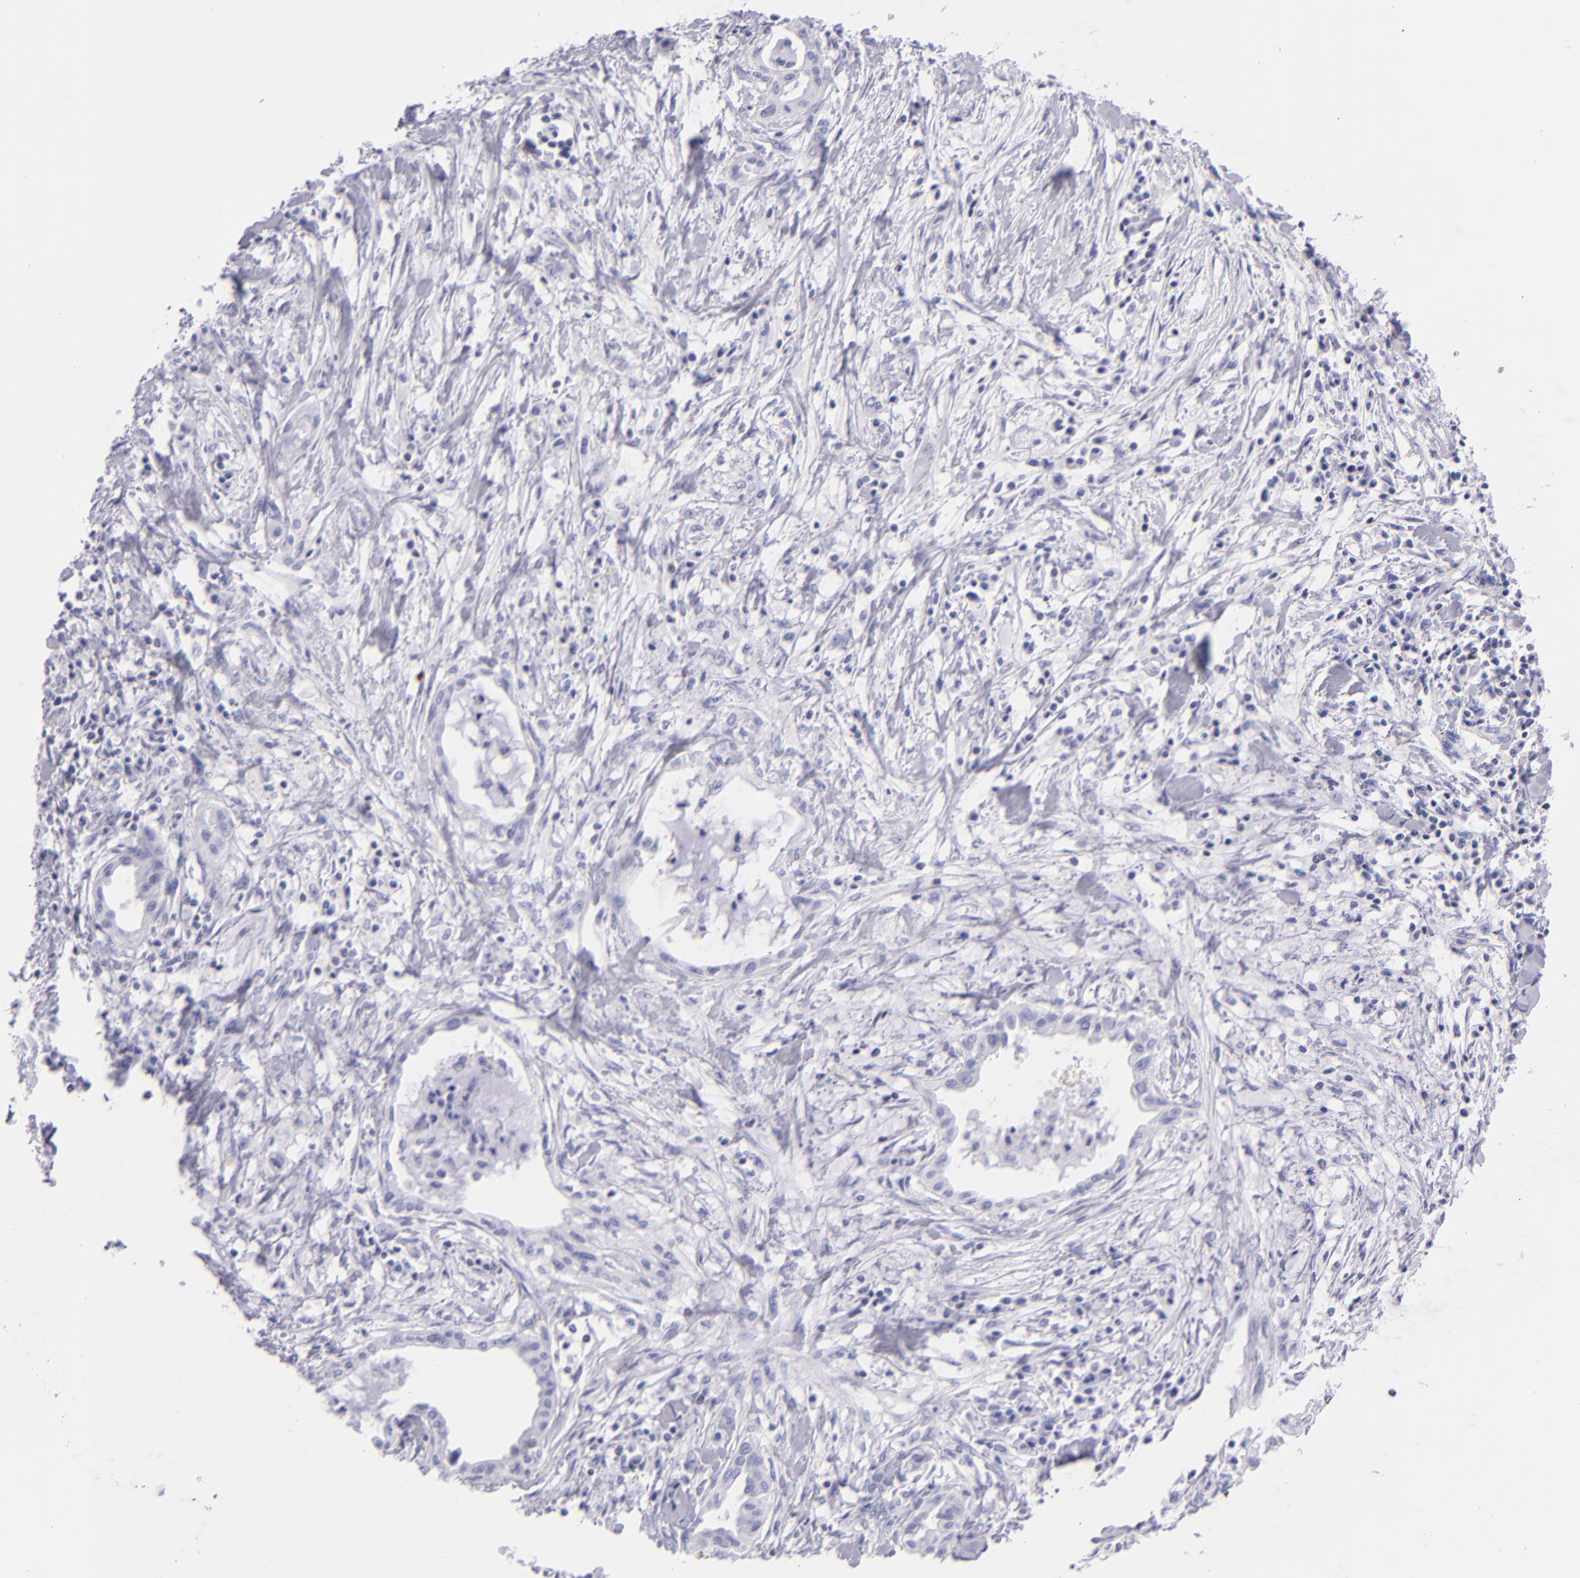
{"staining": {"intensity": "negative", "quantity": "none", "location": "none"}, "tissue": "pancreatic cancer", "cell_type": "Tumor cells", "image_type": "cancer", "snomed": [{"axis": "morphology", "description": "Adenocarcinoma, NOS"}, {"axis": "topography", "description": "Pancreas"}], "caption": "This is an IHC micrograph of pancreatic cancer. There is no staining in tumor cells.", "gene": "PRF1", "patient": {"sex": "female", "age": 64}}